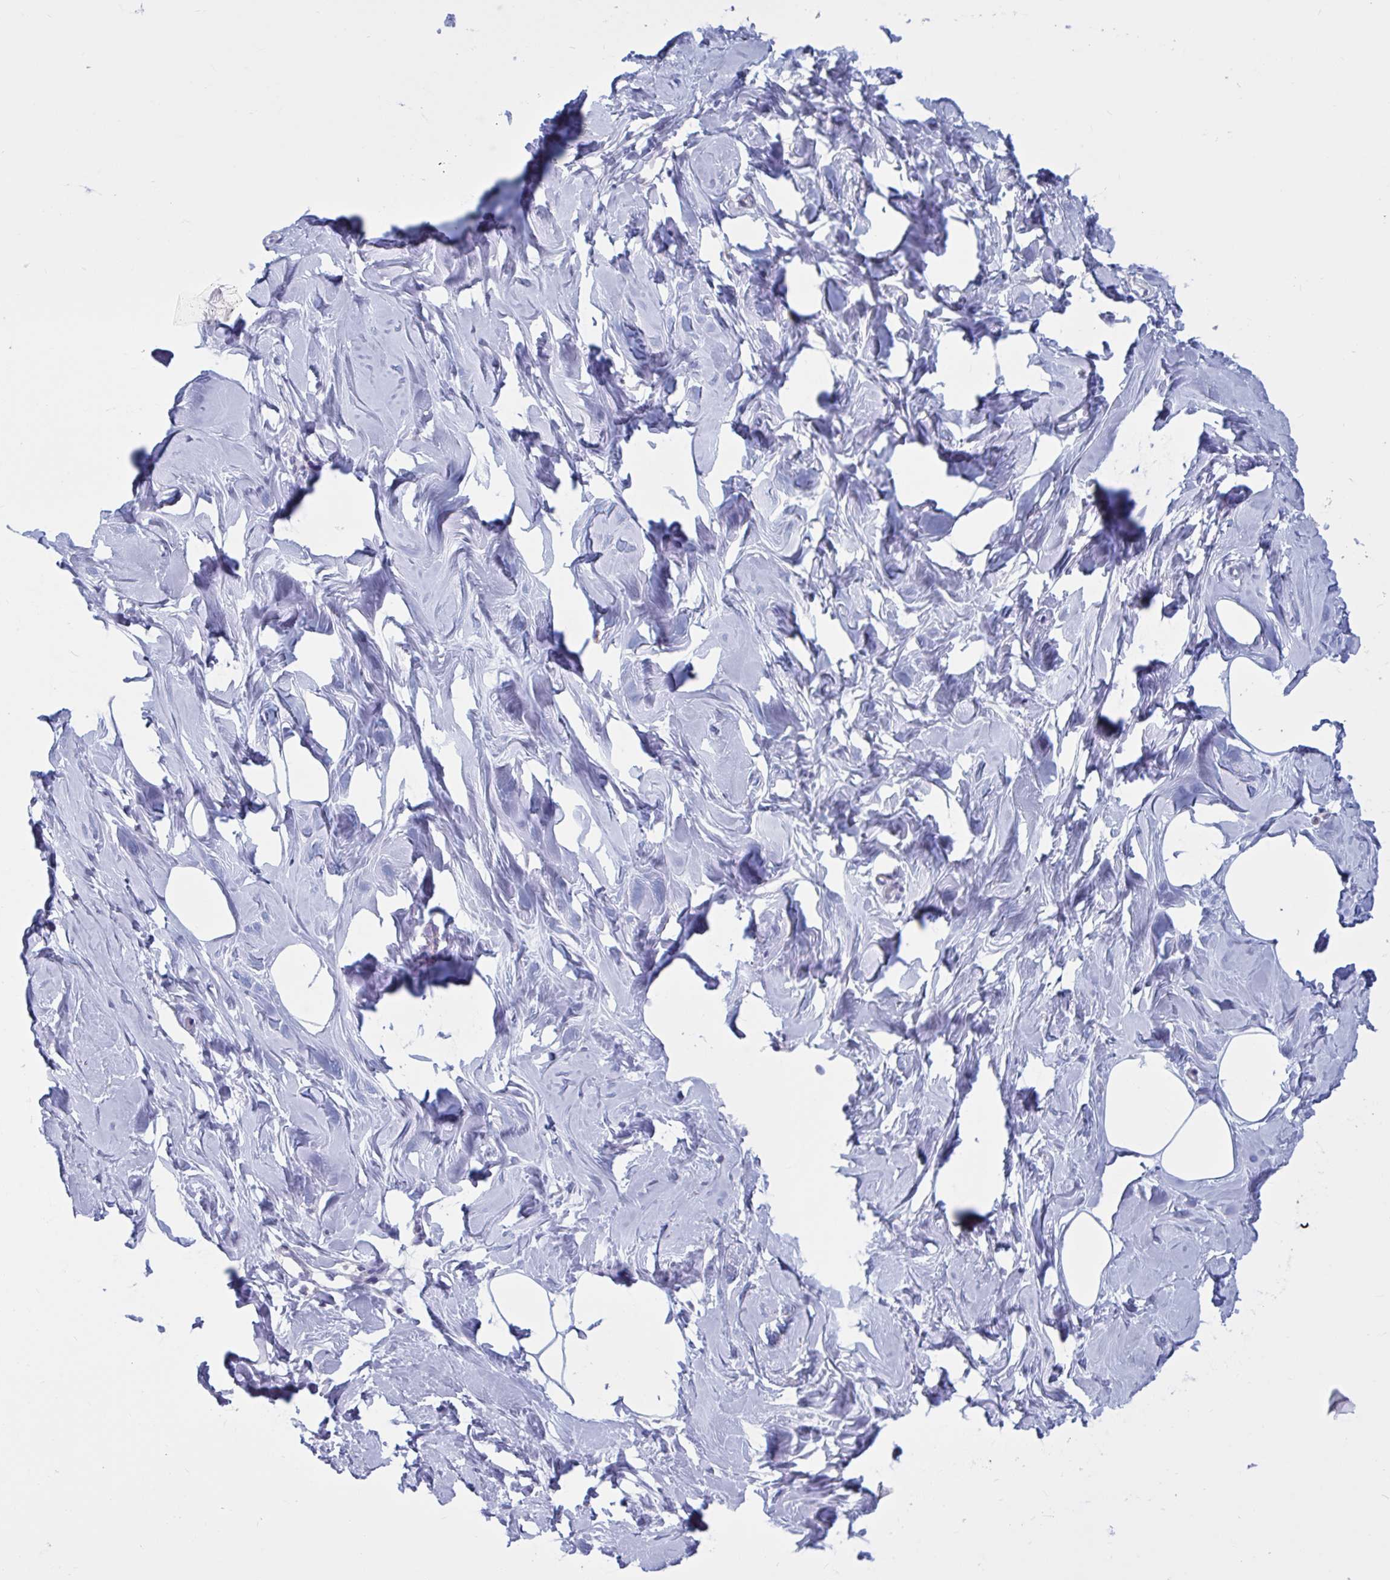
{"staining": {"intensity": "negative", "quantity": "none", "location": "none"}, "tissue": "breast", "cell_type": "Adipocytes", "image_type": "normal", "snomed": [{"axis": "morphology", "description": "Normal tissue, NOS"}, {"axis": "topography", "description": "Breast"}], "caption": "Breast stained for a protein using IHC exhibits no staining adipocytes.", "gene": "ATG9A", "patient": {"sex": "female", "age": 27}}